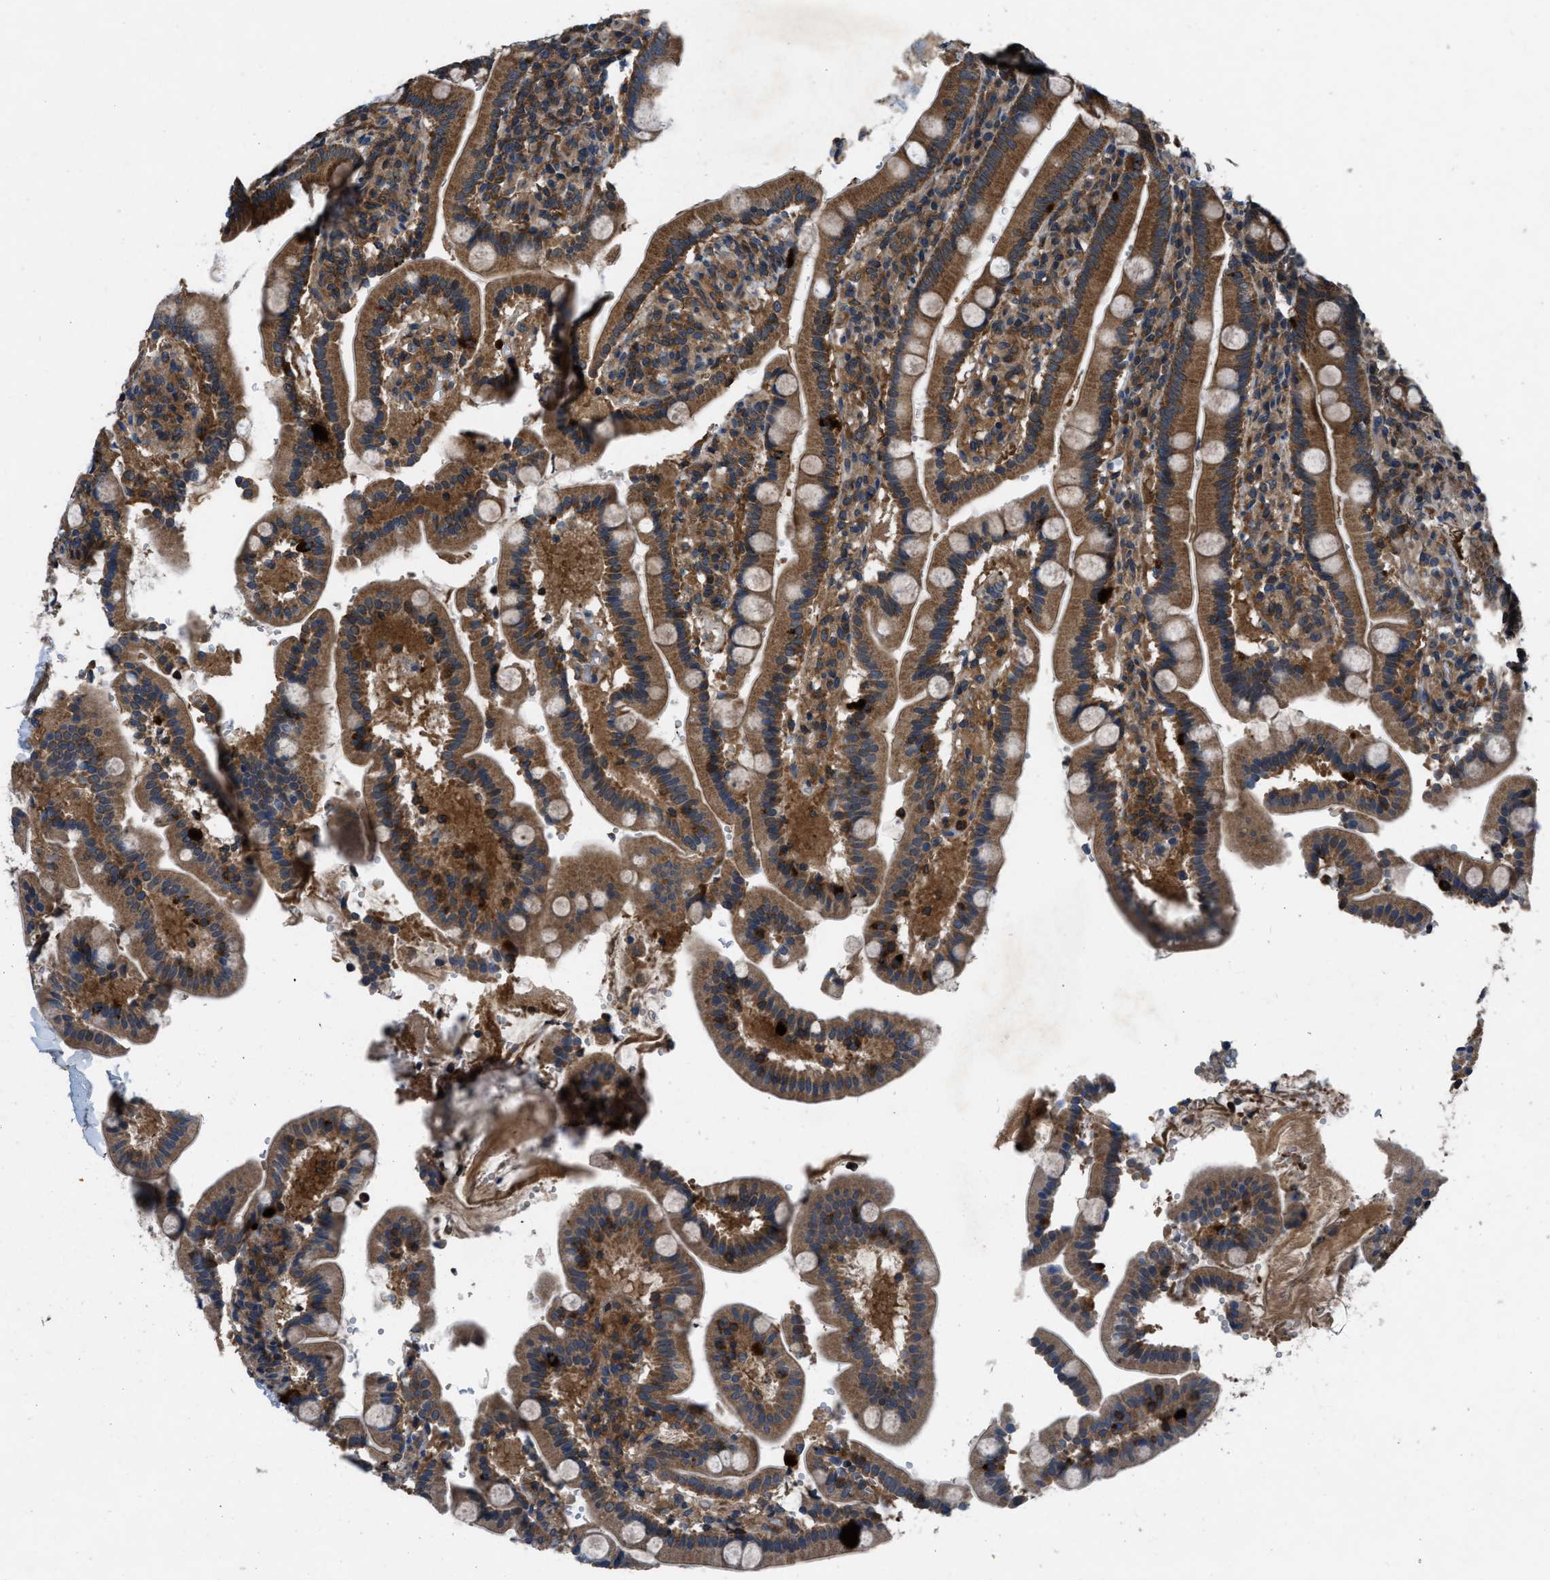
{"staining": {"intensity": "moderate", "quantity": ">75%", "location": "cytoplasmic/membranous"}, "tissue": "duodenum", "cell_type": "Glandular cells", "image_type": "normal", "snomed": [{"axis": "morphology", "description": "Normal tissue, NOS"}, {"axis": "topography", "description": "Small intestine, NOS"}], "caption": "Duodenum stained for a protein (brown) displays moderate cytoplasmic/membranous positive staining in approximately >75% of glandular cells.", "gene": "USP25", "patient": {"sex": "female", "age": 71}}